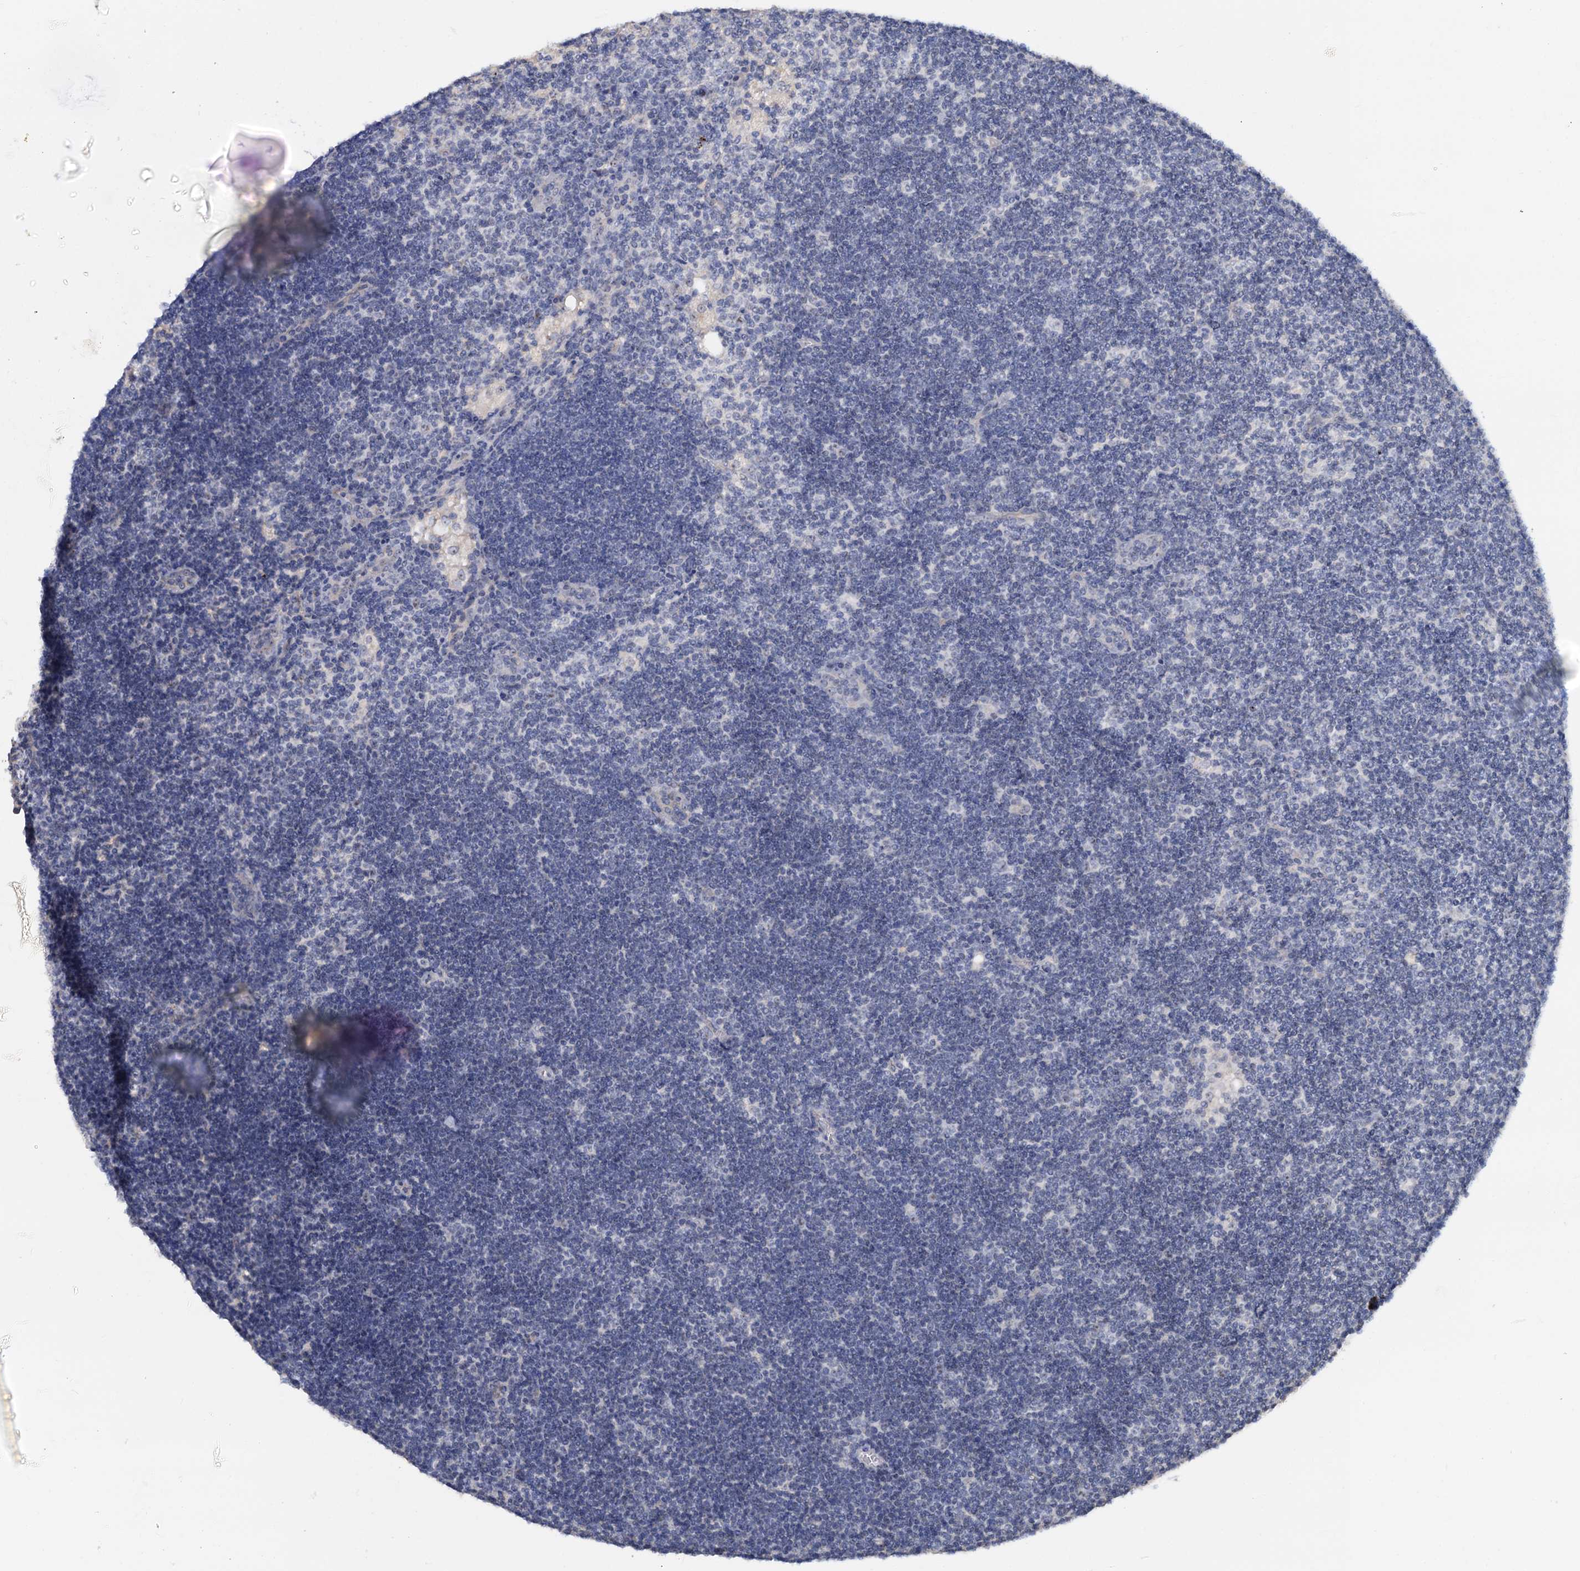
{"staining": {"intensity": "negative", "quantity": "none", "location": "none"}, "tissue": "lymph node", "cell_type": "Germinal center cells", "image_type": "normal", "snomed": [{"axis": "morphology", "description": "Normal tissue, NOS"}, {"axis": "topography", "description": "Lymph node"}], "caption": "DAB immunohistochemical staining of unremarkable lymph node demonstrates no significant expression in germinal center cells. Brightfield microscopy of immunohistochemistry (IHC) stained with DAB (3,3'-diaminobenzidine) (brown) and hematoxylin (blue), captured at high magnification.", "gene": "C2CD3", "patient": {"sex": "male", "age": 24}}